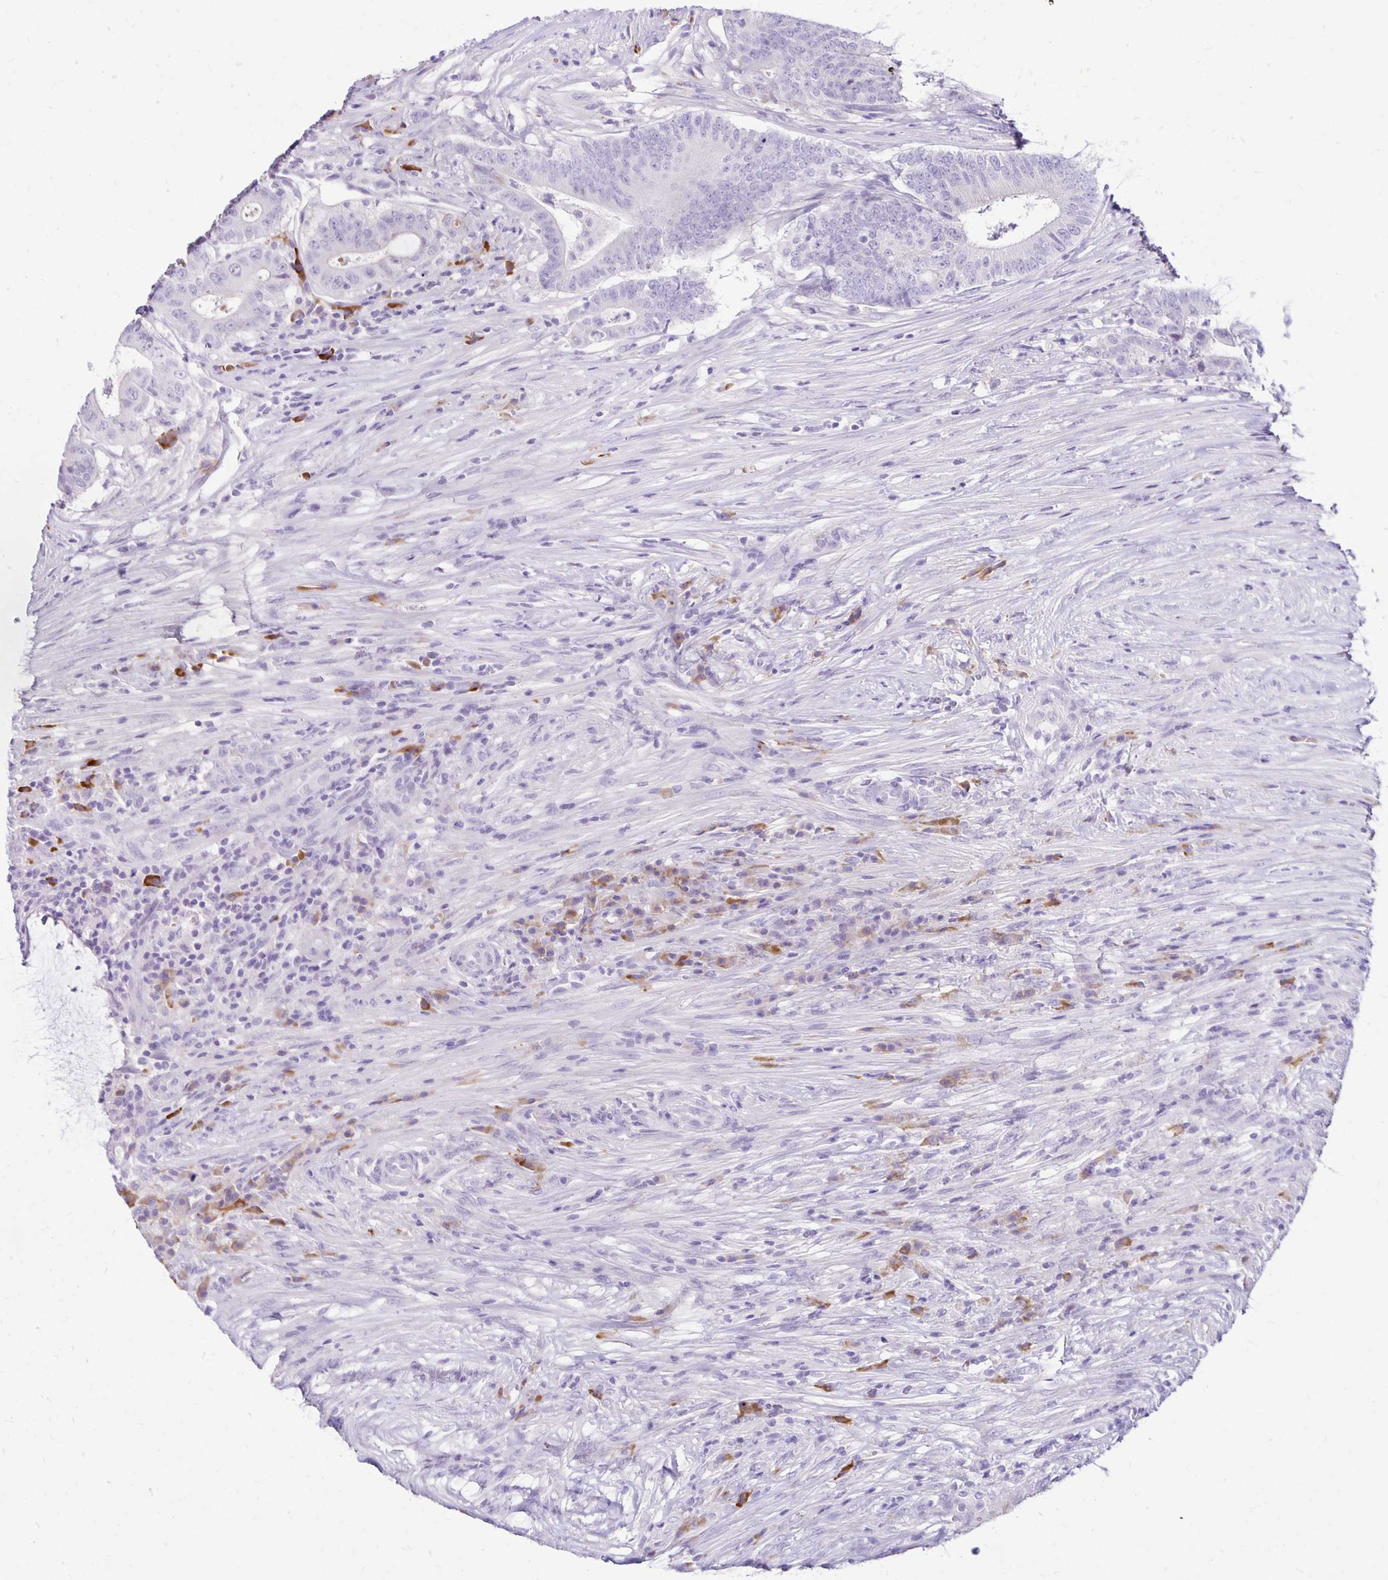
{"staining": {"intensity": "negative", "quantity": "none", "location": "none"}, "tissue": "colorectal cancer", "cell_type": "Tumor cells", "image_type": "cancer", "snomed": [{"axis": "morphology", "description": "Adenocarcinoma, NOS"}, {"axis": "topography", "description": "Colon"}], "caption": "An immunohistochemistry (IHC) histopathology image of adenocarcinoma (colorectal) is shown. There is no staining in tumor cells of adenocarcinoma (colorectal).", "gene": "FNTB", "patient": {"sex": "female", "age": 43}}